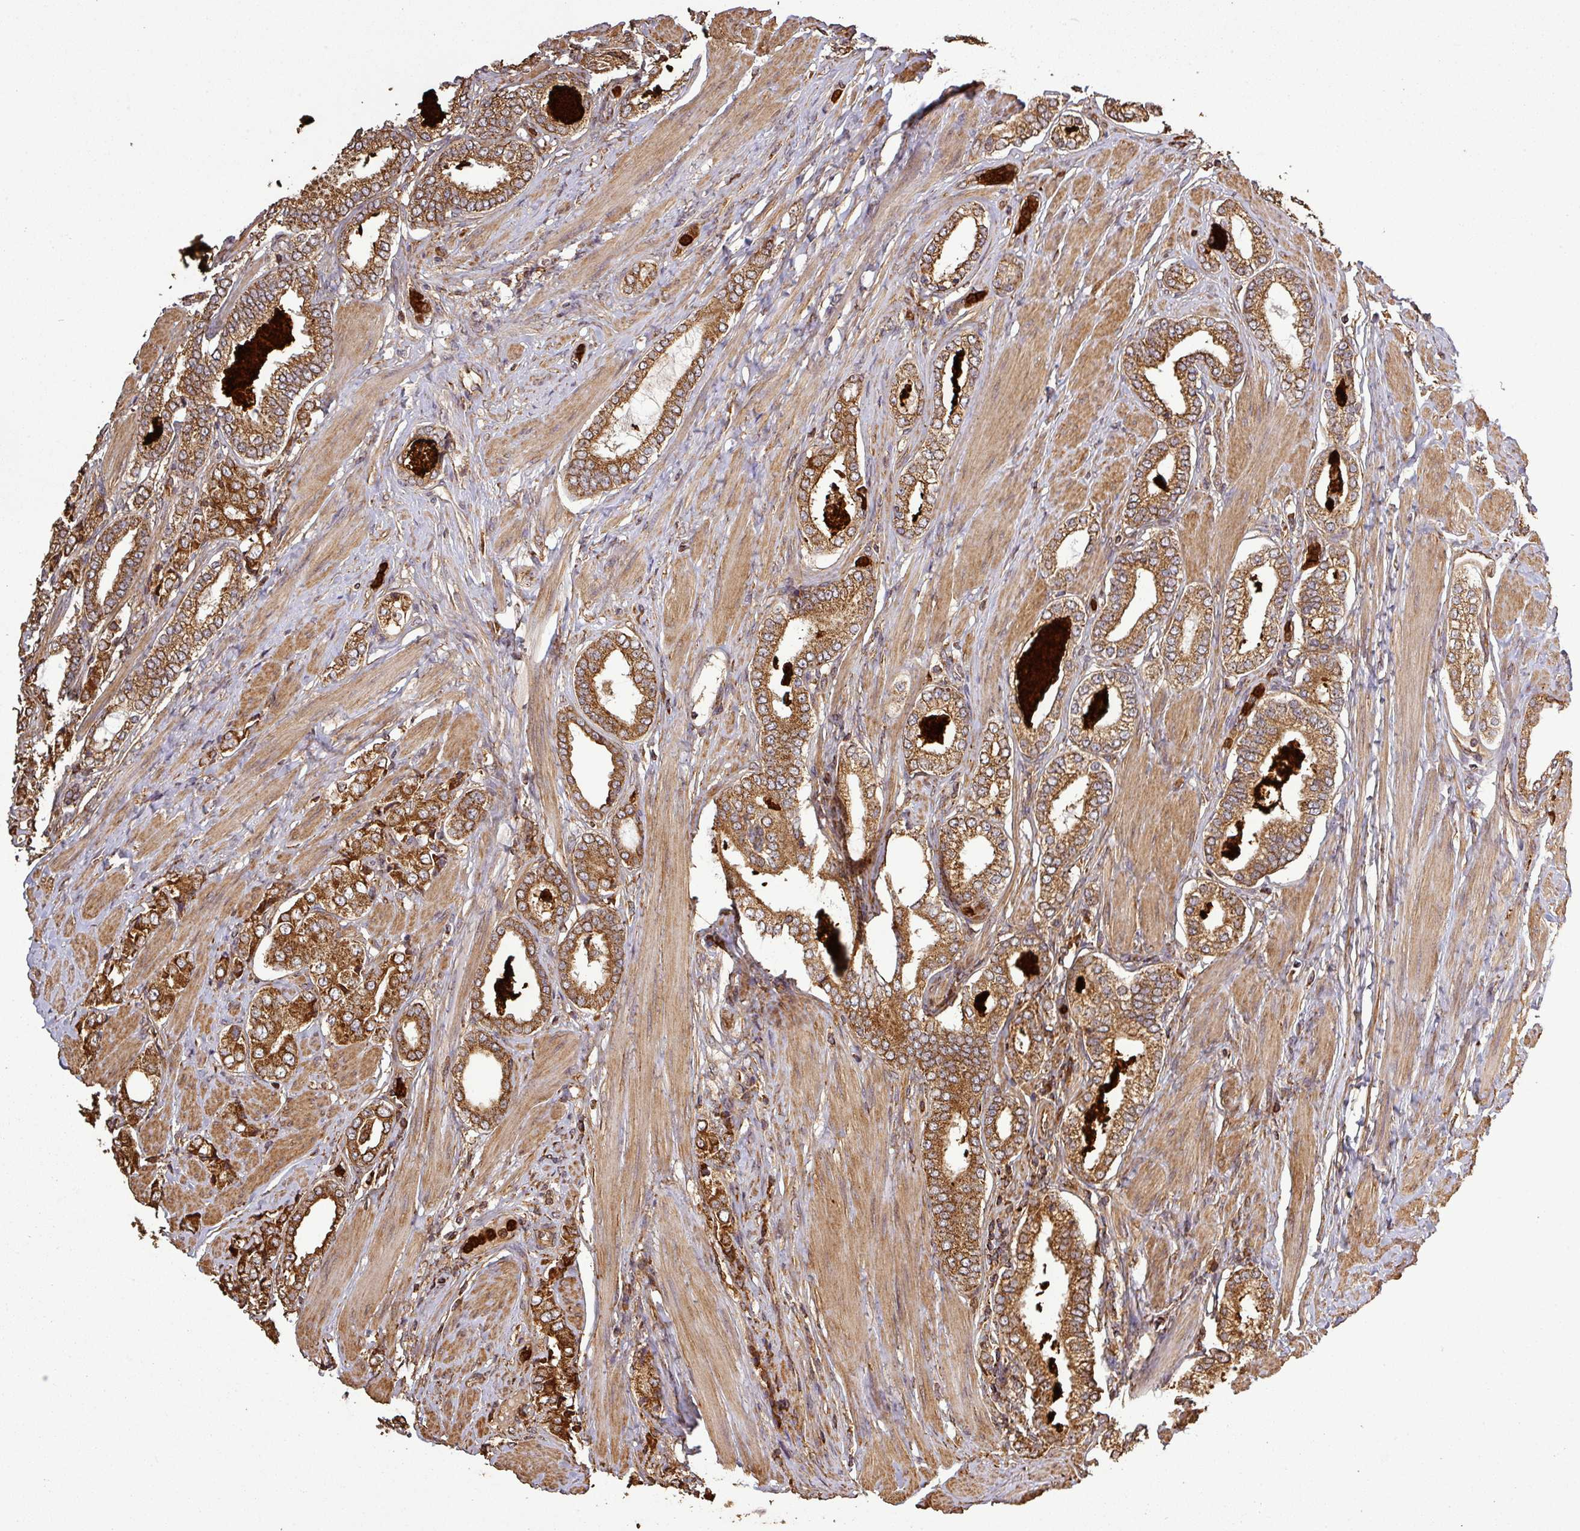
{"staining": {"intensity": "strong", "quantity": ">75%", "location": "cytoplasmic/membranous"}, "tissue": "prostate cancer", "cell_type": "Tumor cells", "image_type": "cancer", "snomed": [{"axis": "morphology", "description": "Adenocarcinoma, High grade"}, {"axis": "topography", "description": "Prostate"}], "caption": "Immunohistochemical staining of human prostate high-grade adenocarcinoma reveals high levels of strong cytoplasmic/membranous expression in about >75% of tumor cells.", "gene": "PLEKHM1", "patient": {"sex": "male", "age": 71}}